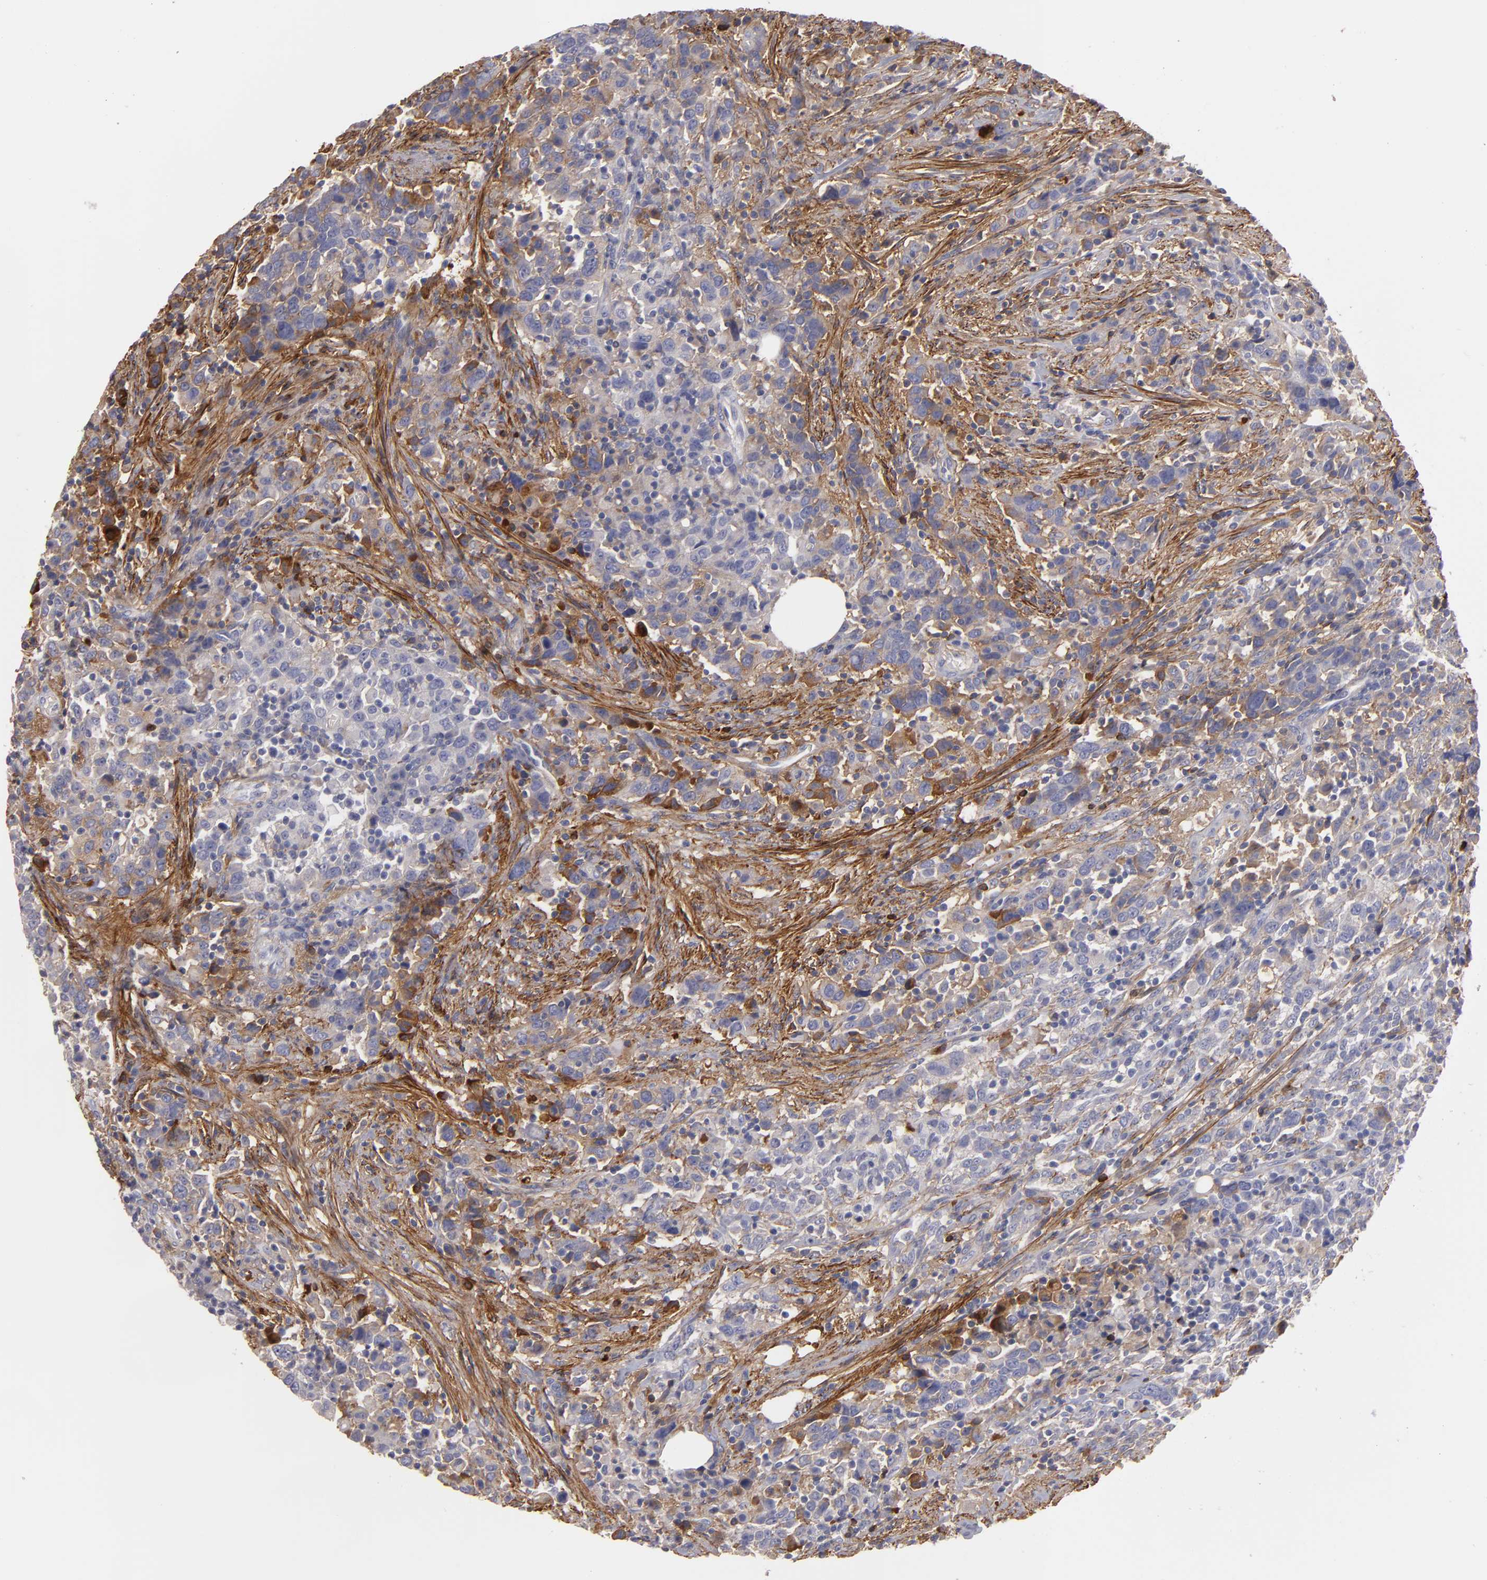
{"staining": {"intensity": "negative", "quantity": "none", "location": "none"}, "tissue": "urothelial cancer", "cell_type": "Tumor cells", "image_type": "cancer", "snomed": [{"axis": "morphology", "description": "Urothelial carcinoma, High grade"}, {"axis": "topography", "description": "Urinary bladder"}], "caption": "Tumor cells show no significant protein positivity in high-grade urothelial carcinoma.", "gene": "FBLN1", "patient": {"sex": "male", "age": 61}}